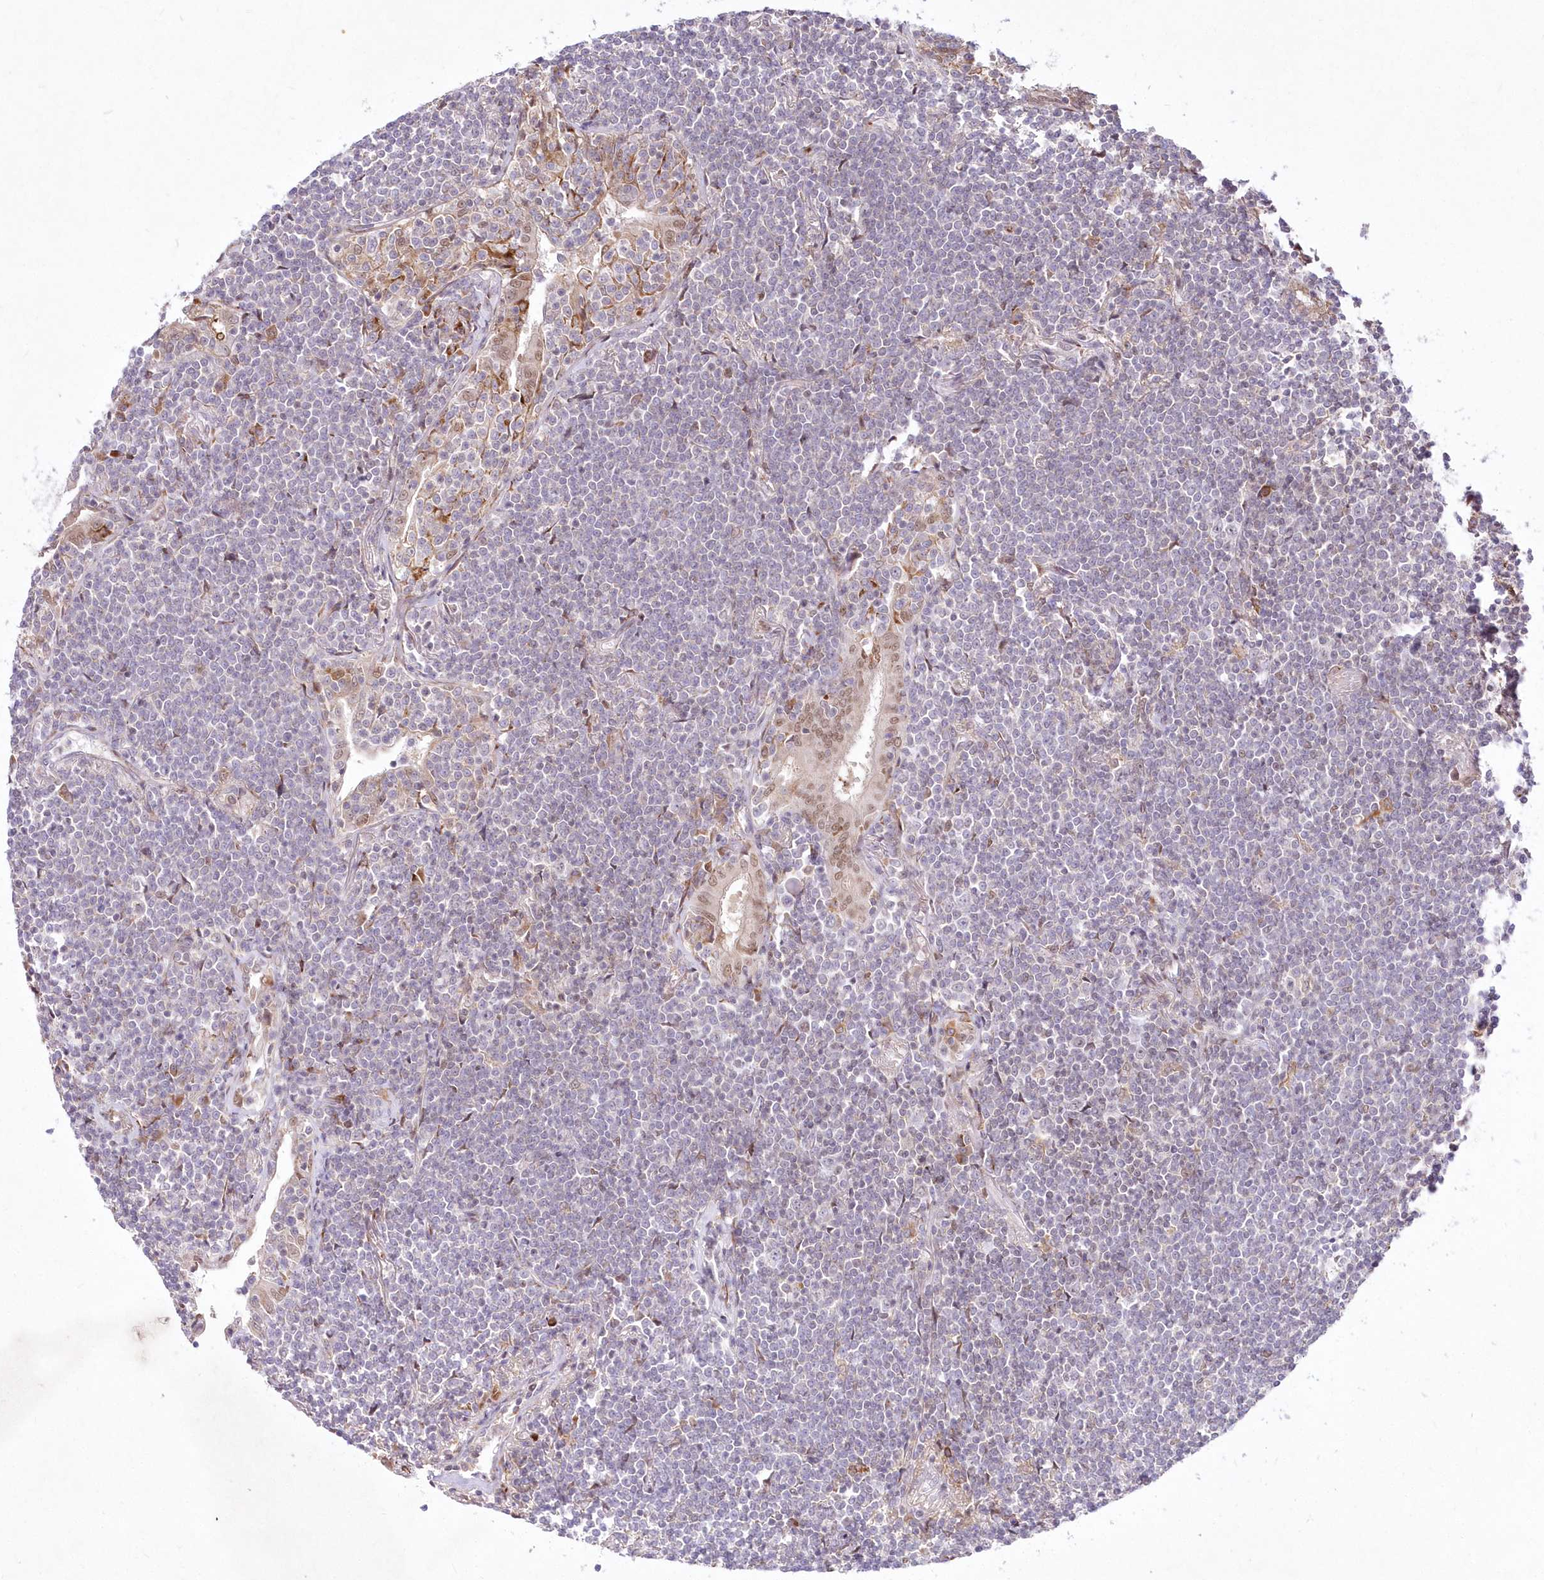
{"staining": {"intensity": "negative", "quantity": "none", "location": "none"}, "tissue": "lymphoma", "cell_type": "Tumor cells", "image_type": "cancer", "snomed": [{"axis": "morphology", "description": "Malignant lymphoma, non-Hodgkin's type, Low grade"}, {"axis": "topography", "description": "Lung"}], "caption": "DAB (3,3'-diaminobenzidine) immunohistochemical staining of malignant lymphoma, non-Hodgkin's type (low-grade) exhibits no significant staining in tumor cells. (Immunohistochemistry, brightfield microscopy, high magnification).", "gene": "LDB1", "patient": {"sex": "female", "age": 71}}